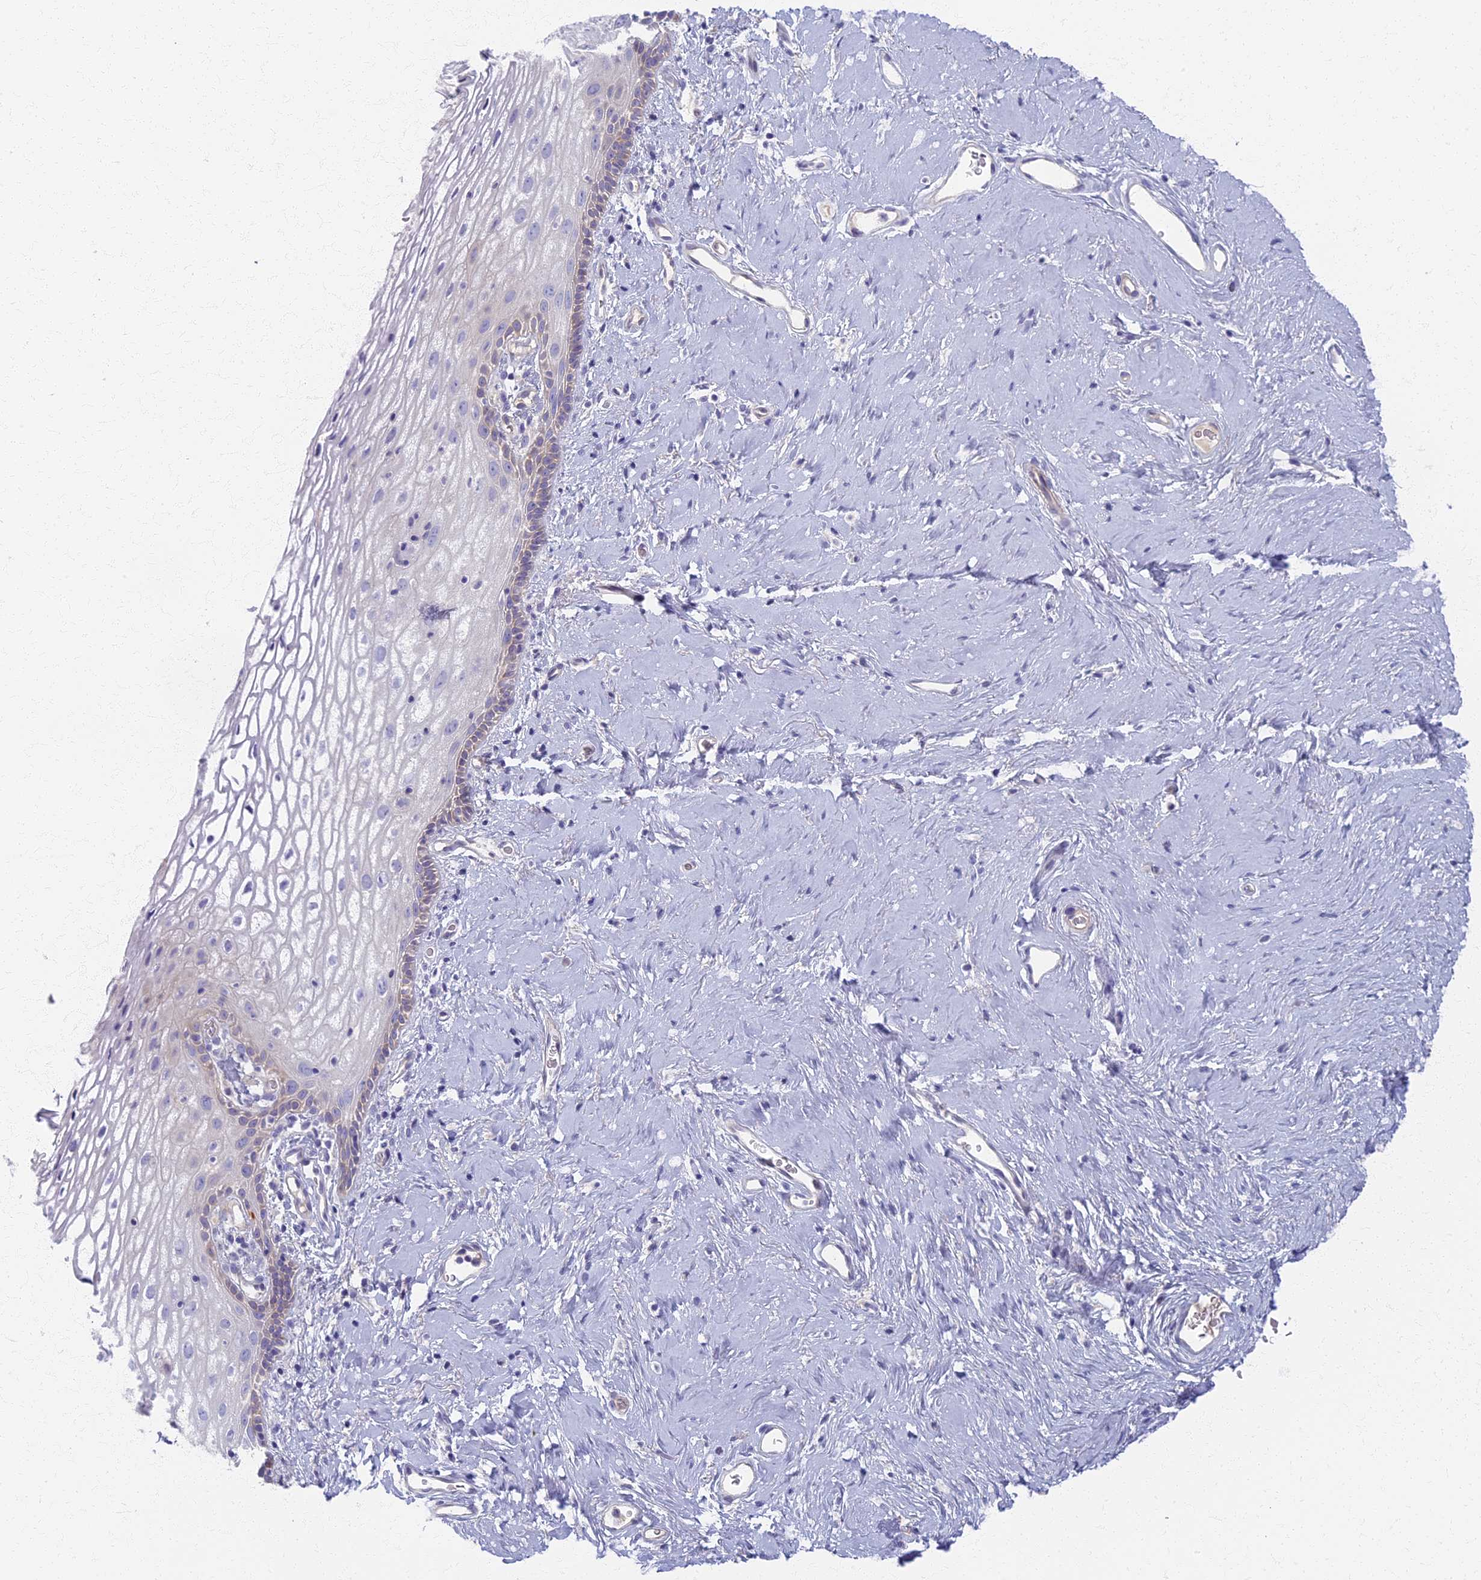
{"staining": {"intensity": "moderate", "quantity": "<25%", "location": "cytoplasmic/membranous"}, "tissue": "vagina", "cell_type": "Squamous epithelial cells", "image_type": "normal", "snomed": [{"axis": "morphology", "description": "Normal tissue, NOS"}, {"axis": "morphology", "description": "Adenocarcinoma, NOS"}, {"axis": "topography", "description": "Rectum"}, {"axis": "topography", "description": "Vagina"}], "caption": "This is a micrograph of immunohistochemistry staining of unremarkable vagina, which shows moderate positivity in the cytoplasmic/membranous of squamous epithelial cells.", "gene": "AP4E1", "patient": {"sex": "female", "age": 71}}